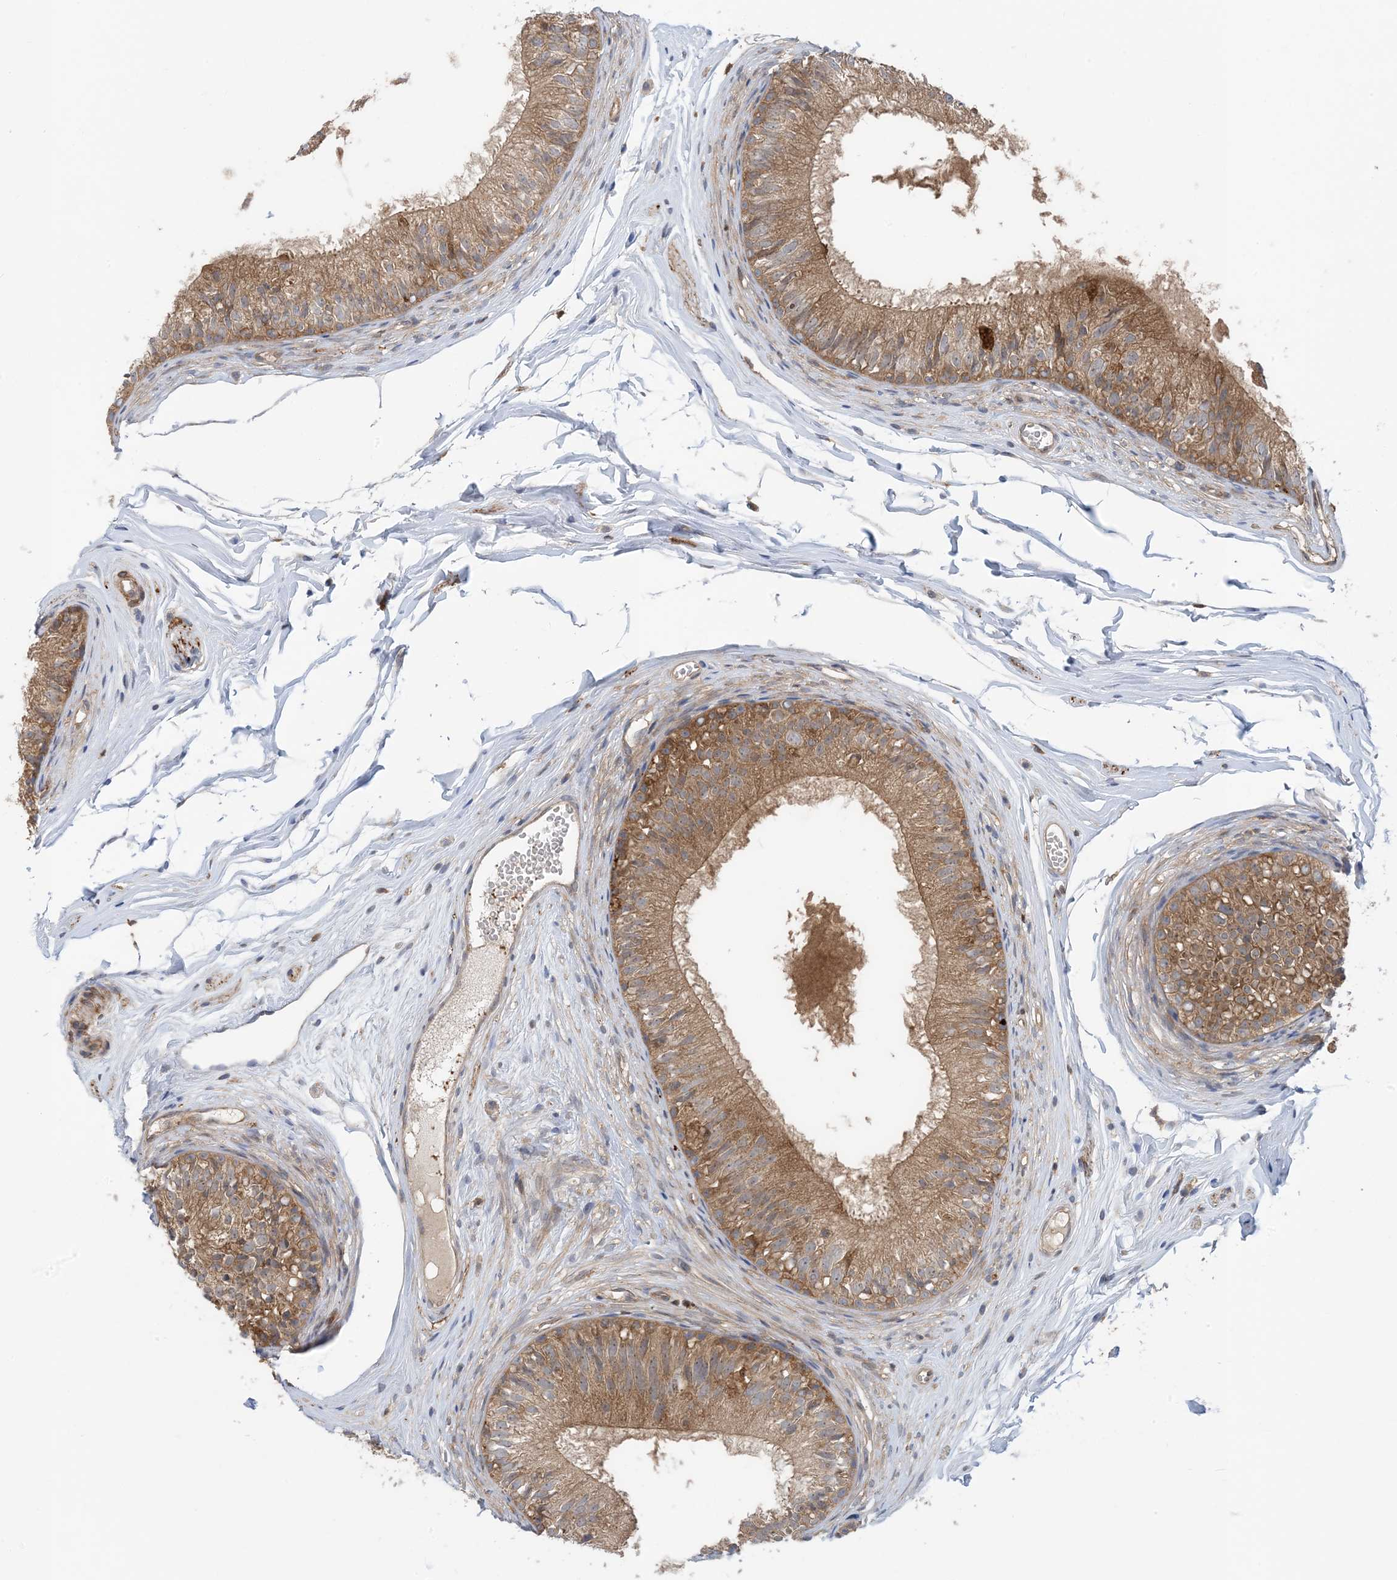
{"staining": {"intensity": "moderate", "quantity": ">75%", "location": "cytoplasmic/membranous"}, "tissue": "epididymis", "cell_type": "Glandular cells", "image_type": "normal", "snomed": [{"axis": "morphology", "description": "Normal tissue, NOS"}, {"axis": "morphology", "description": "Seminoma in situ"}, {"axis": "topography", "description": "Testis"}, {"axis": "topography", "description": "Epididymis"}], "caption": "The histopathology image displays immunohistochemical staining of benign epididymis. There is moderate cytoplasmic/membranous expression is seen in about >75% of glandular cells. The protein is stained brown, and the nuclei are stained in blue (DAB (3,3'-diaminobenzidine) IHC with brightfield microscopy, high magnification).", "gene": "HS1BP3", "patient": {"sex": "male", "age": 28}}